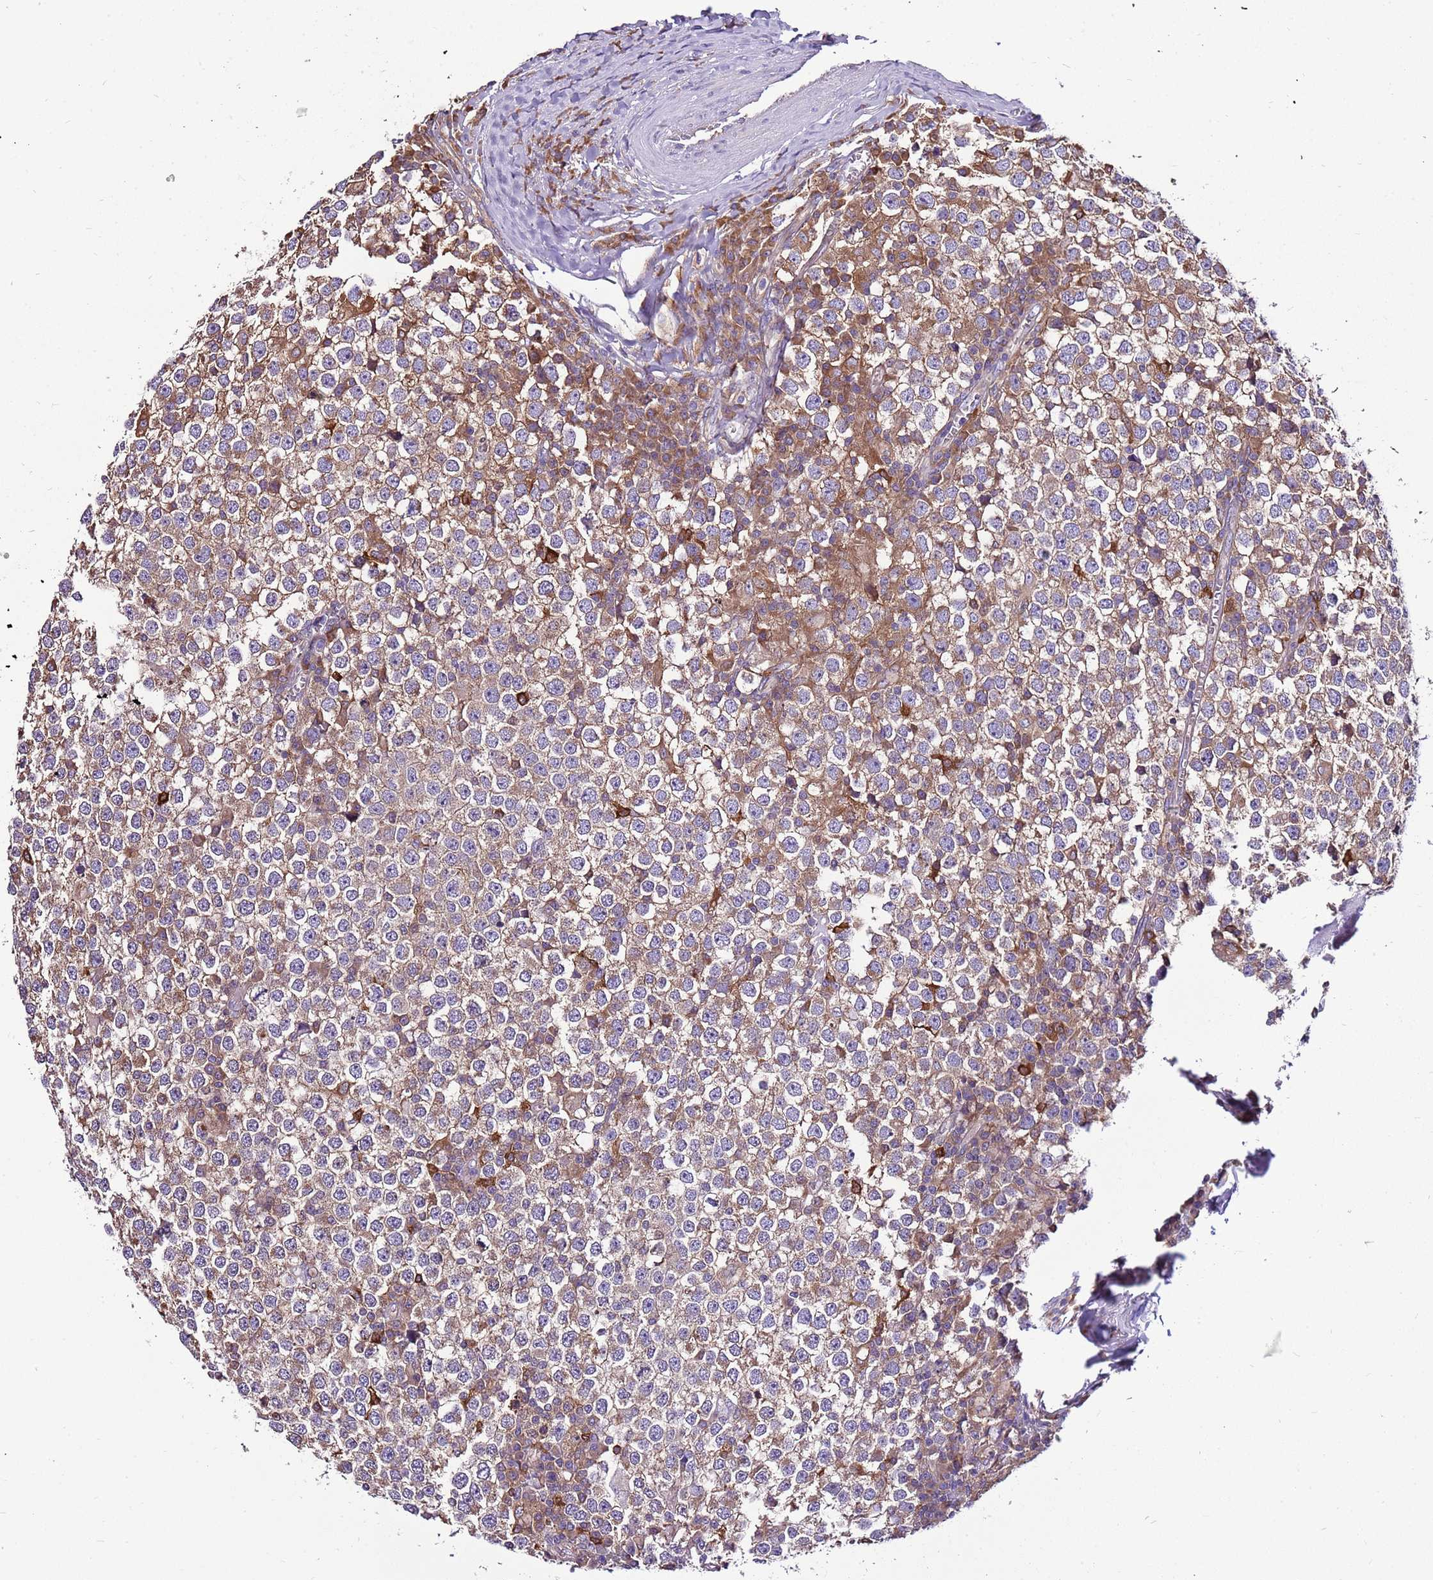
{"staining": {"intensity": "moderate", "quantity": "25%-75%", "location": "cytoplasmic/membranous"}, "tissue": "testis cancer", "cell_type": "Tumor cells", "image_type": "cancer", "snomed": [{"axis": "morphology", "description": "Seminoma, NOS"}, {"axis": "topography", "description": "Testis"}], "caption": "Moderate cytoplasmic/membranous staining is seen in approximately 25%-75% of tumor cells in testis seminoma.", "gene": "ATXN2L", "patient": {"sex": "male", "age": 65}}